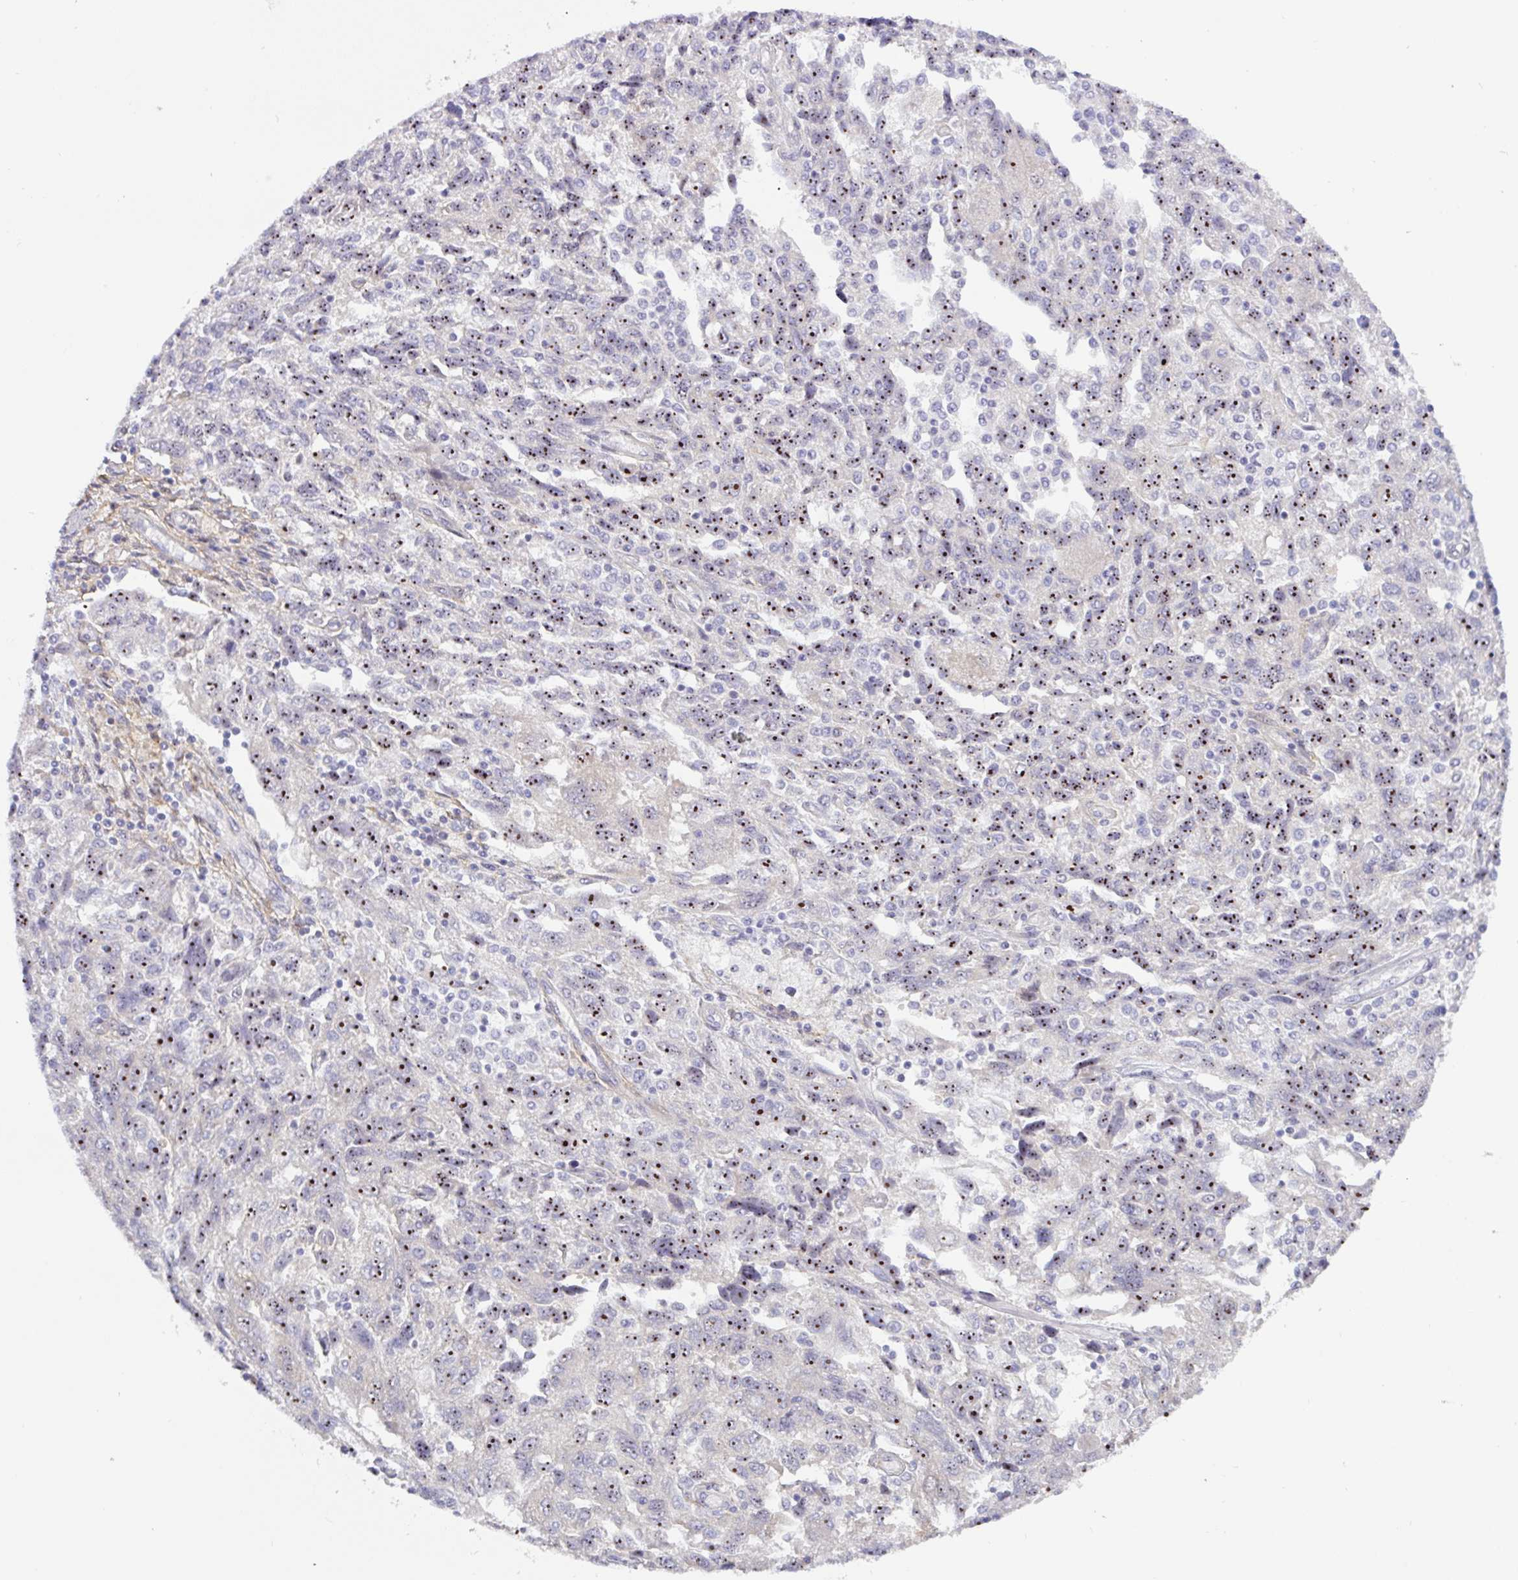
{"staining": {"intensity": "strong", "quantity": ">75%", "location": "nuclear"}, "tissue": "ovarian cancer", "cell_type": "Tumor cells", "image_type": "cancer", "snomed": [{"axis": "morphology", "description": "Carcinoma, NOS"}, {"axis": "morphology", "description": "Cystadenocarcinoma, serous, NOS"}, {"axis": "topography", "description": "Ovary"}], "caption": "Protein staining demonstrates strong nuclear expression in about >75% of tumor cells in serous cystadenocarcinoma (ovarian). Using DAB (3,3'-diaminobenzidine) (brown) and hematoxylin (blue) stains, captured at high magnification using brightfield microscopy.", "gene": "MXRA8", "patient": {"sex": "female", "age": 69}}